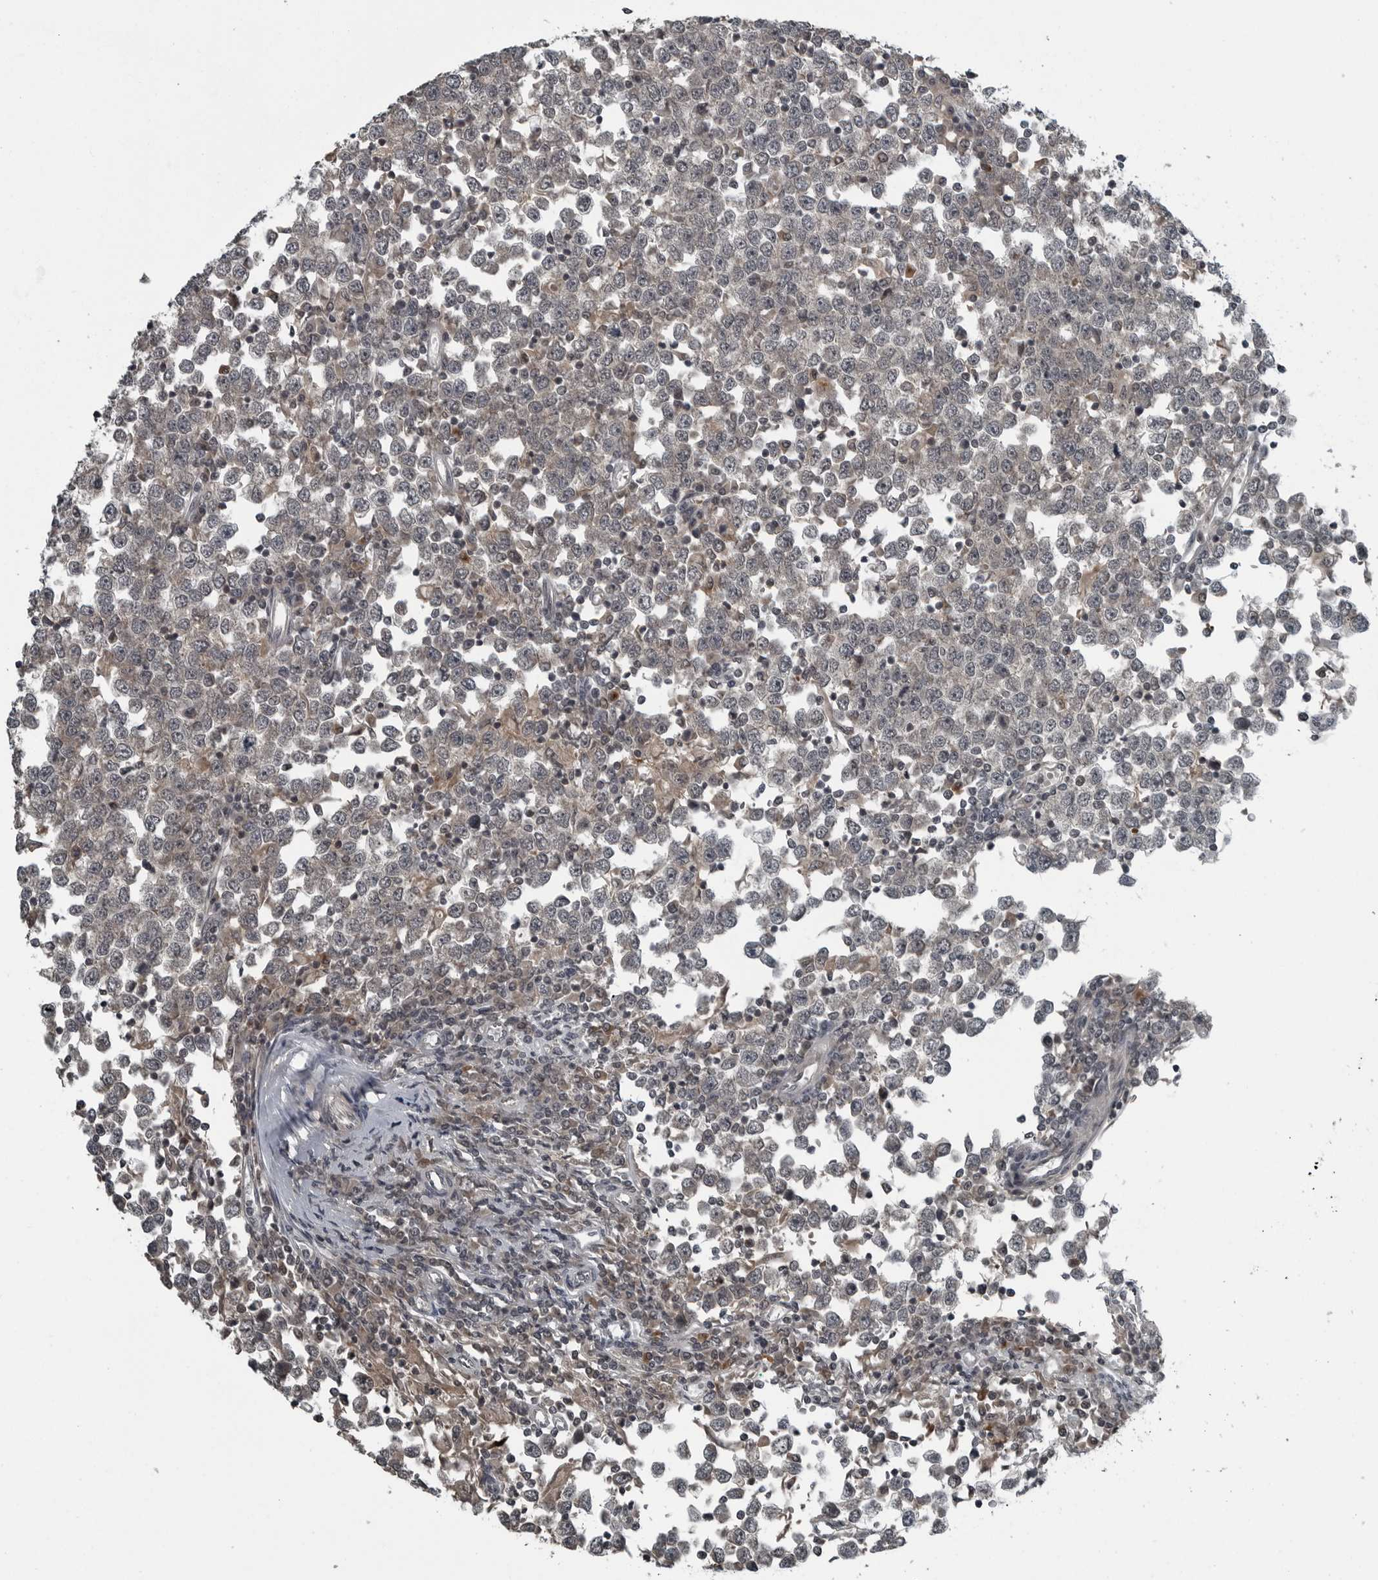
{"staining": {"intensity": "weak", "quantity": "<25%", "location": "cytoplasmic/membranous"}, "tissue": "testis cancer", "cell_type": "Tumor cells", "image_type": "cancer", "snomed": [{"axis": "morphology", "description": "Seminoma, NOS"}, {"axis": "topography", "description": "Testis"}], "caption": "DAB immunohistochemical staining of testis cancer displays no significant staining in tumor cells.", "gene": "GAK", "patient": {"sex": "male", "age": 65}}